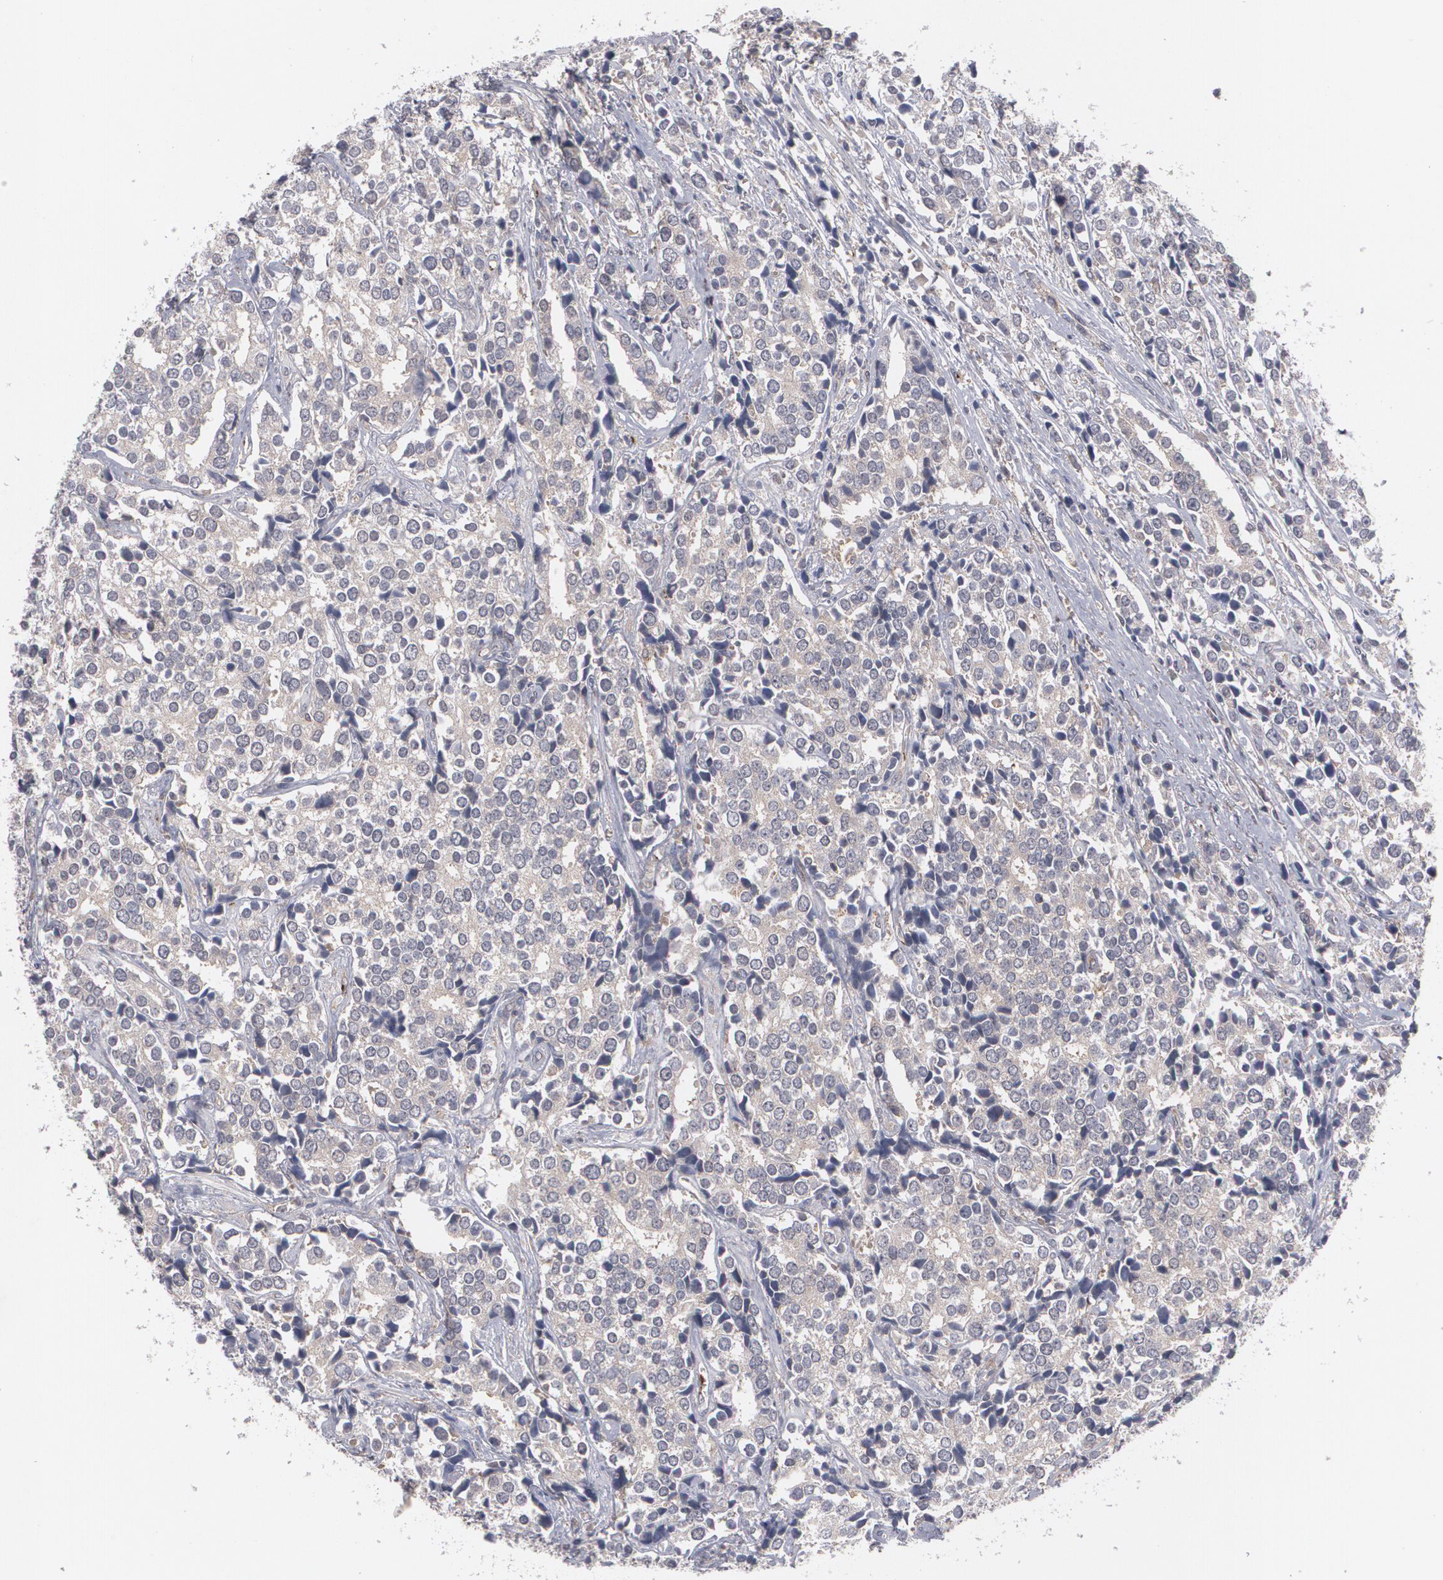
{"staining": {"intensity": "negative", "quantity": "none", "location": "none"}, "tissue": "prostate cancer", "cell_type": "Tumor cells", "image_type": "cancer", "snomed": [{"axis": "morphology", "description": "Adenocarcinoma, High grade"}, {"axis": "topography", "description": "Prostate"}], "caption": "Immunohistochemical staining of prostate cancer exhibits no significant expression in tumor cells. (DAB IHC with hematoxylin counter stain).", "gene": "HTT", "patient": {"sex": "male", "age": 71}}